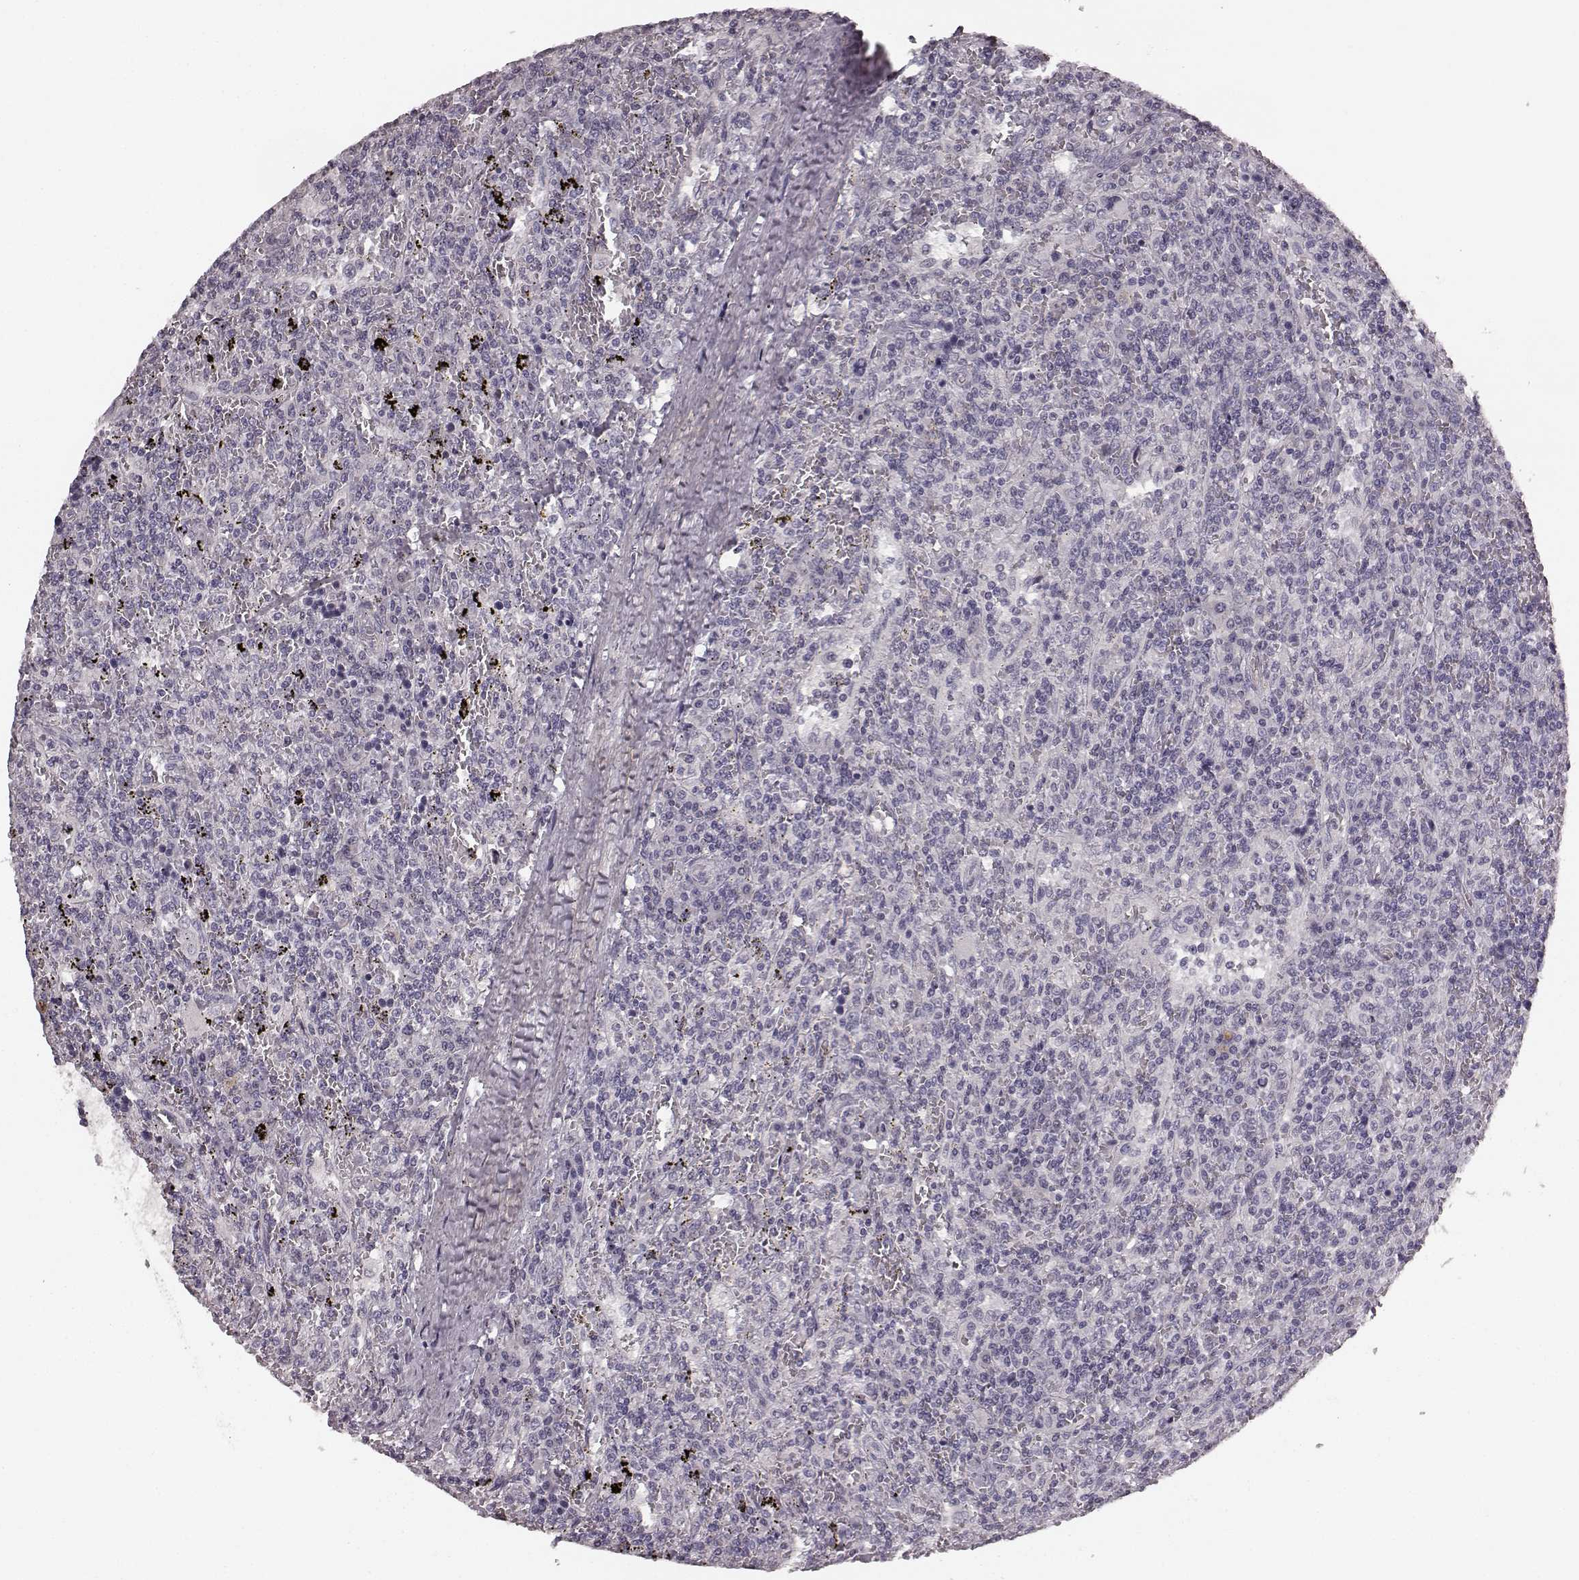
{"staining": {"intensity": "negative", "quantity": "none", "location": "none"}, "tissue": "lymphoma", "cell_type": "Tumor cells", "image_type": "cancer", "snomed": [{"axis": "morphology", "description": "Malignant lymphoma, non-Hodgkin's type, Low grade"}, {"axis": "topography", "description": "Spleen"}], "caption": "High power microscopy image of an immunohistochemistry (IHC) micrograph of low-grade malignant lymphoma, non-Hodgkin's type, revealing no significant positivity in tumor cells. Brightfield microscopy of immunohistochemistry stained with DAB (3,3'-diaminobenzidine) (brown) and hematoxylin (blue), captured at high magnification.", "gene": "RIT2", "patient": {"sex": "male", "age": 62}}